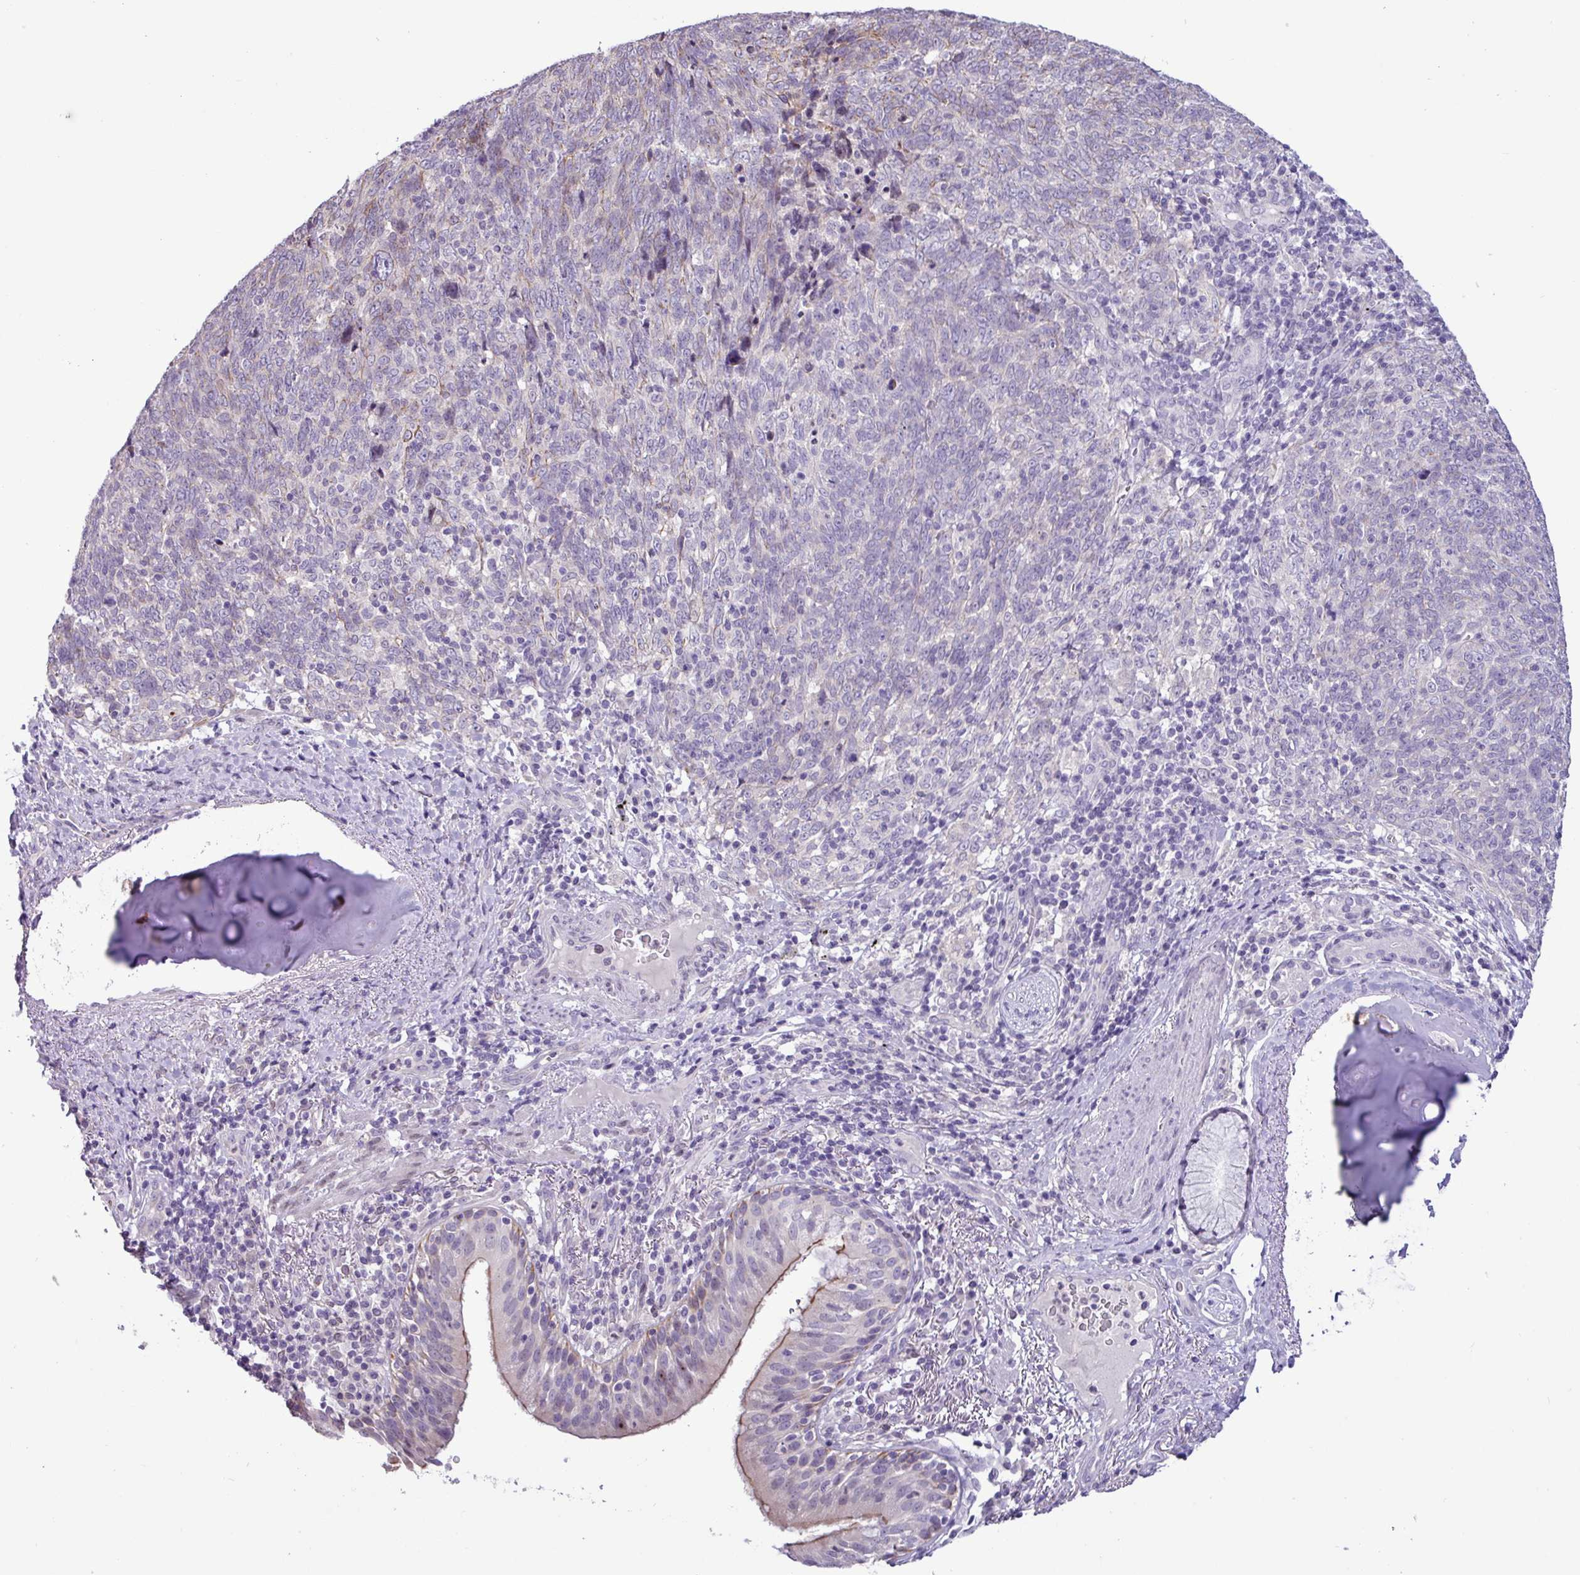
{"staining": {"intensity": "negative", "quantity": "none", "location": "none"}, "tissue": "lung cancer", "cell_type": "Tumor cells", "image_type": "cancer", "snomed": [{"axis": "morphology", "description": "Squamous cell carcinoma, NOS"}, {"axis": "topography", "description": "Lung"}], "caption": "Tumor cells are negative for brown protein staining in lung cancer. (DAB immunohistochemistry (IHC) visualized using brightfield microscopy, high magnification).", "gene": "PNLDC1", "patient": {"sex": "female", "age": 72}}